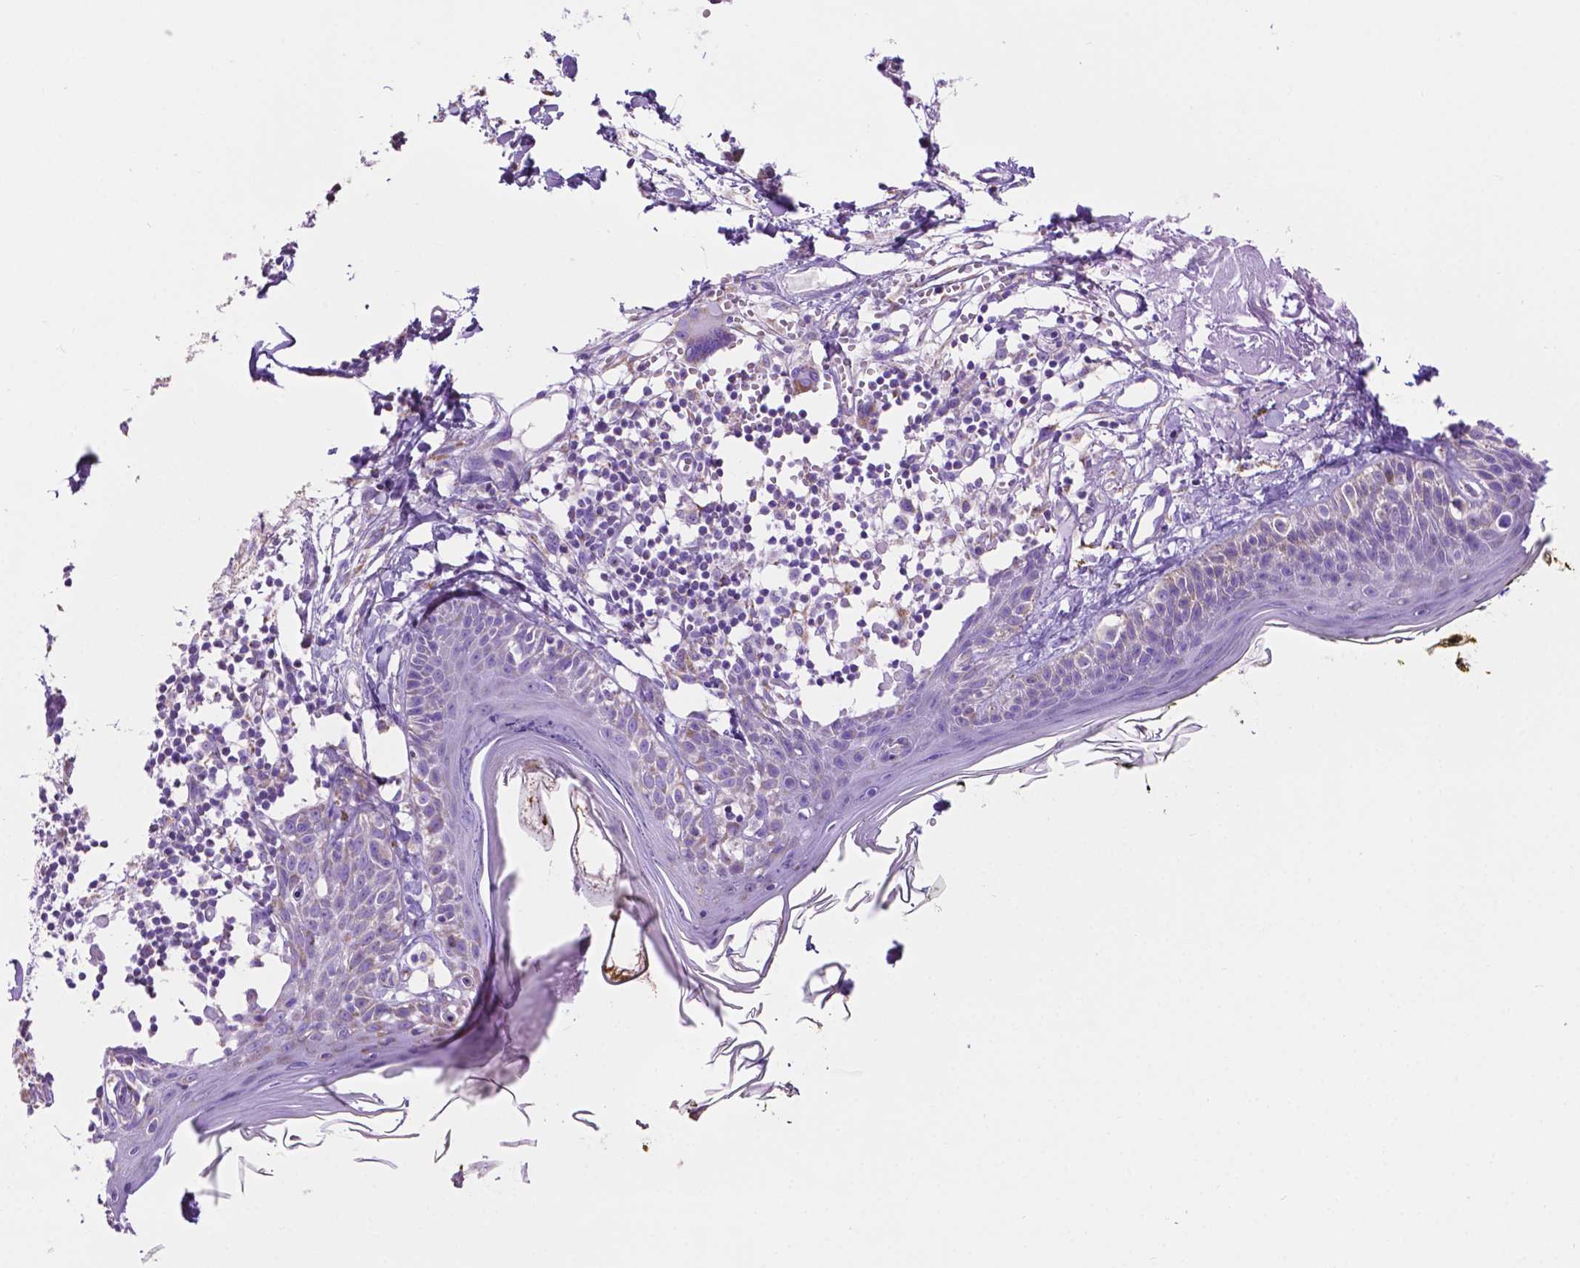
{"staining": {"intensity": "negative", "quantity": "none", "location": "none"}, "tissue": "skin", "cell_type": "Fibroblasts", "image_type": "normal", "snomed": [{"axis": "morphology", "description": "Normal tissue, NOS"}, {"axis": "topography", "description": "Skin"}], "caption": "This is an IHC micrograph of normal skin. There is no expression in fibroblasts.", "gene": "GDPD5", "patient": {"sex": "male", "age": 76}}